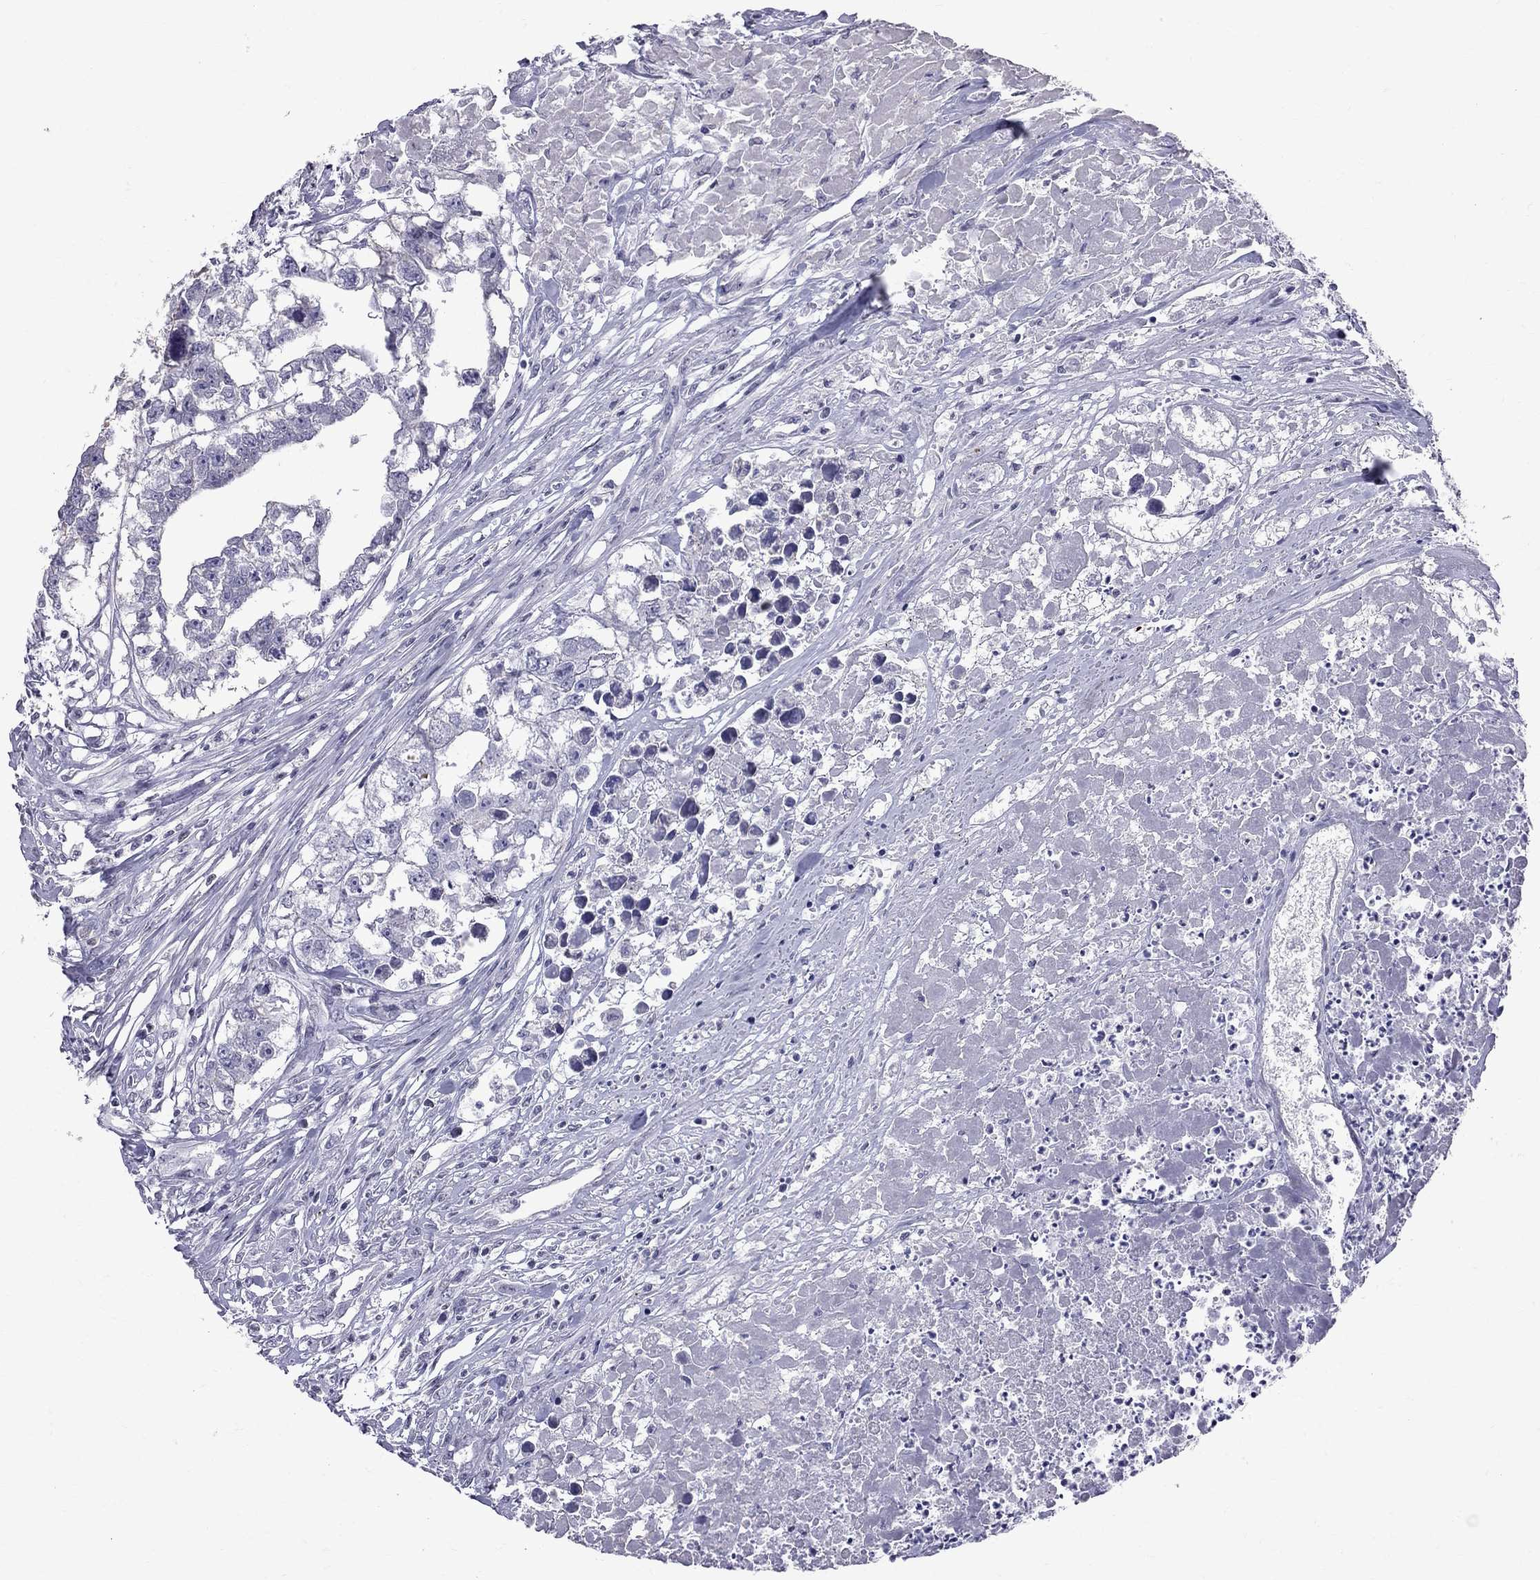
{"staining": {"intensity": "negative", "quantity": "none", "location": "none"}, "tissue": "testis cancer", "cell_type": "Tumor cells", "image_type": "cancer", "snomed": [{"axis": "morphology", "description": "Carcinoma, Embryonal, NOS"}, {"axis": "morphology", "description": "Teratoma, malignant, NOS"}, {"axis": "topography", "description": "Testis"}], "caption": "Immunohistochemical staining of embryonal carcinoma (testis) displays no significant positivity in tumor cells. Brightfield microscopy of immunohistochemistry stained with DAB (brown) and hematoxylin (blue), captured at high magnification.", "gene": "MUC15", "patient": {"sex": "male", "age": 44}}